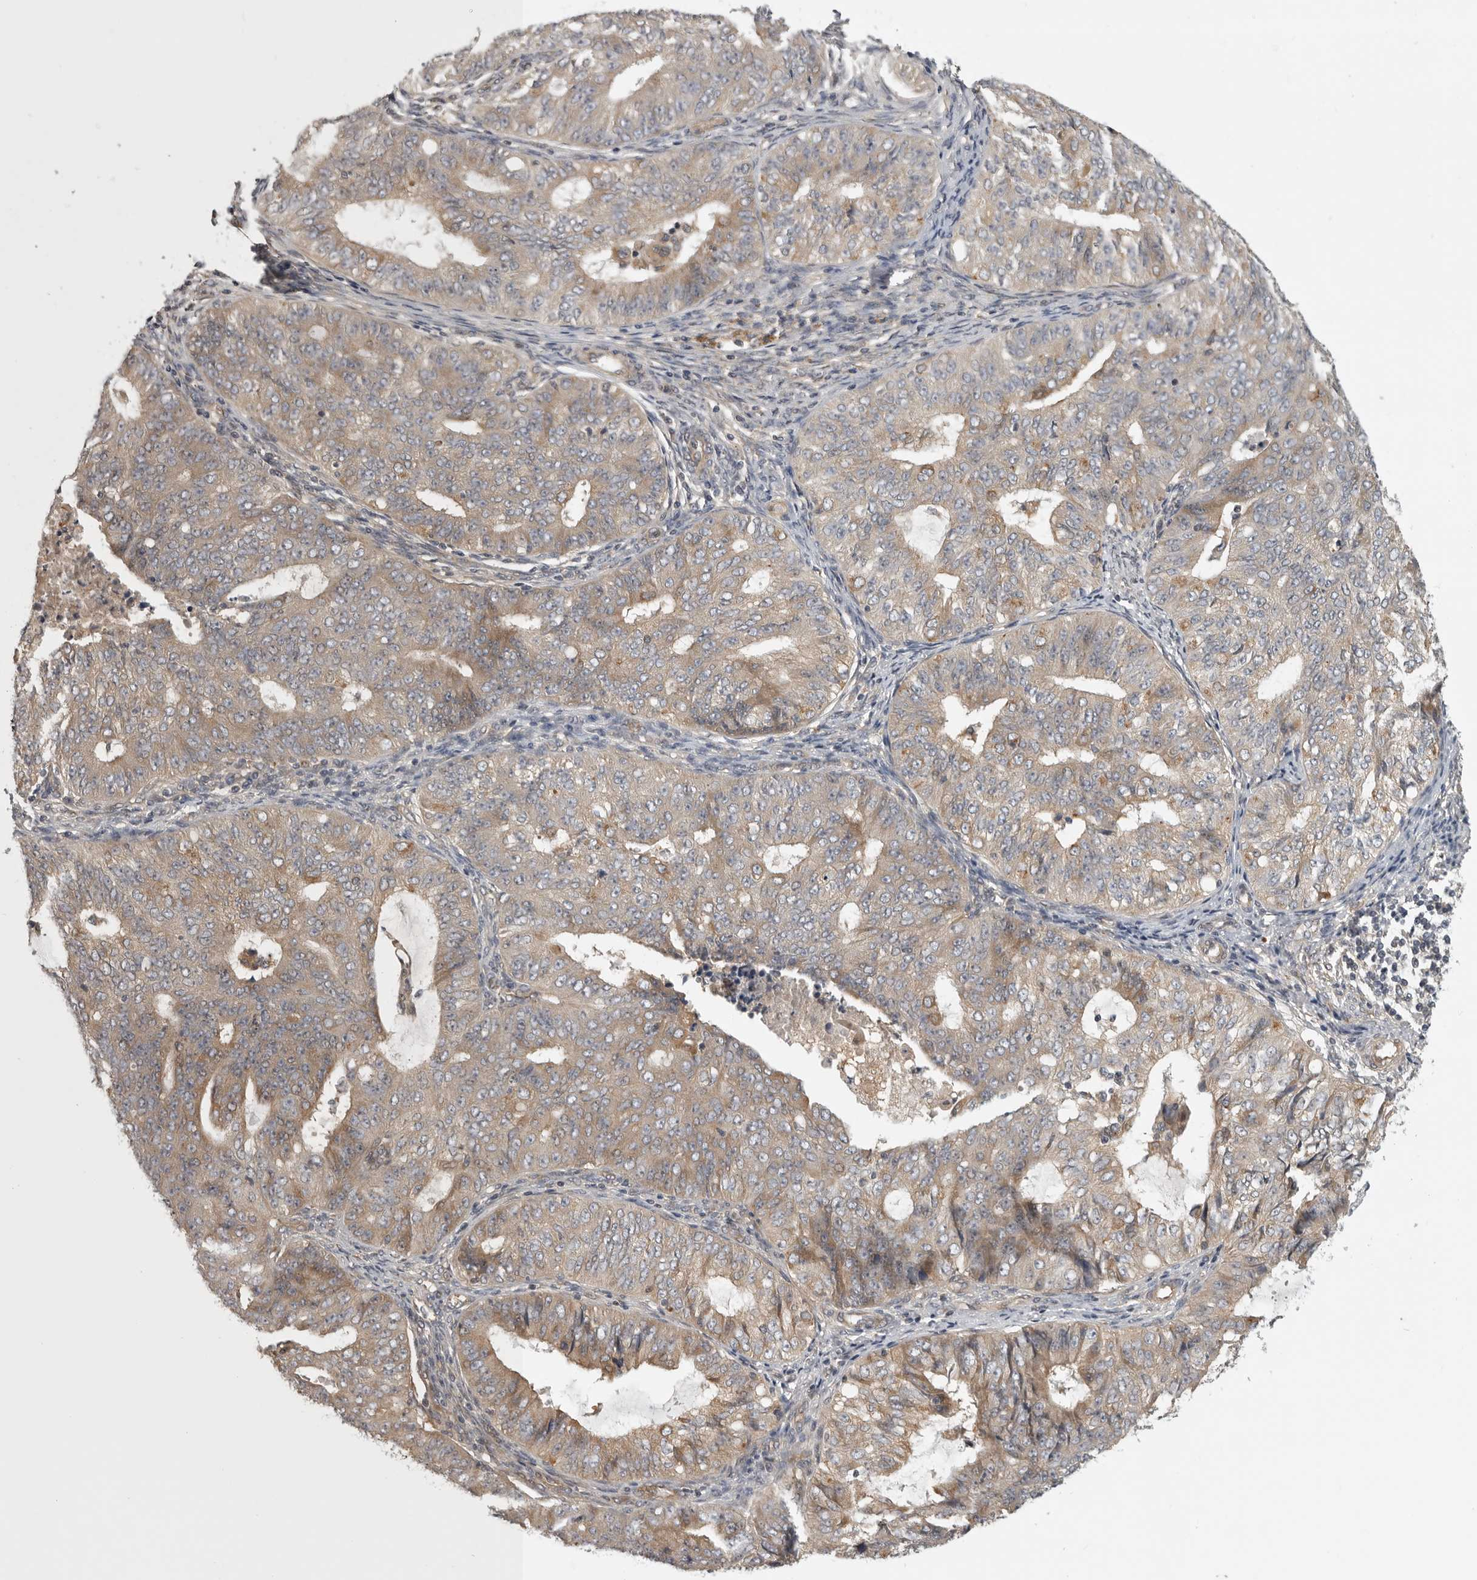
{"staining": {"intensity": "weak", "quantity": "25%-75%", "location": "cytoplasmic/membranous"}, "tissue": "endometrial cancer", "cell_type": "Tumor cells", "image_type": "cancer", "snomed": [{"axis": "morphology", "description": "Adenocarcinoma, NOS"}, {"axis": "topography", "description": "Endometrium"}], "caption": "Immunohistochemistry (IHC) (DAB) staining of human endometrial adenocarcinoma exhibits weak cytoplasmic/membranous protein positivity in approximately 25%-75% of tumor cells. Using DAB (brown) and hematoxylin (blue) stains, captured at high magnification using brightfield microscopy.", "gene": "CUEDC1", "patient": {"sex": "female", "age": 32}}